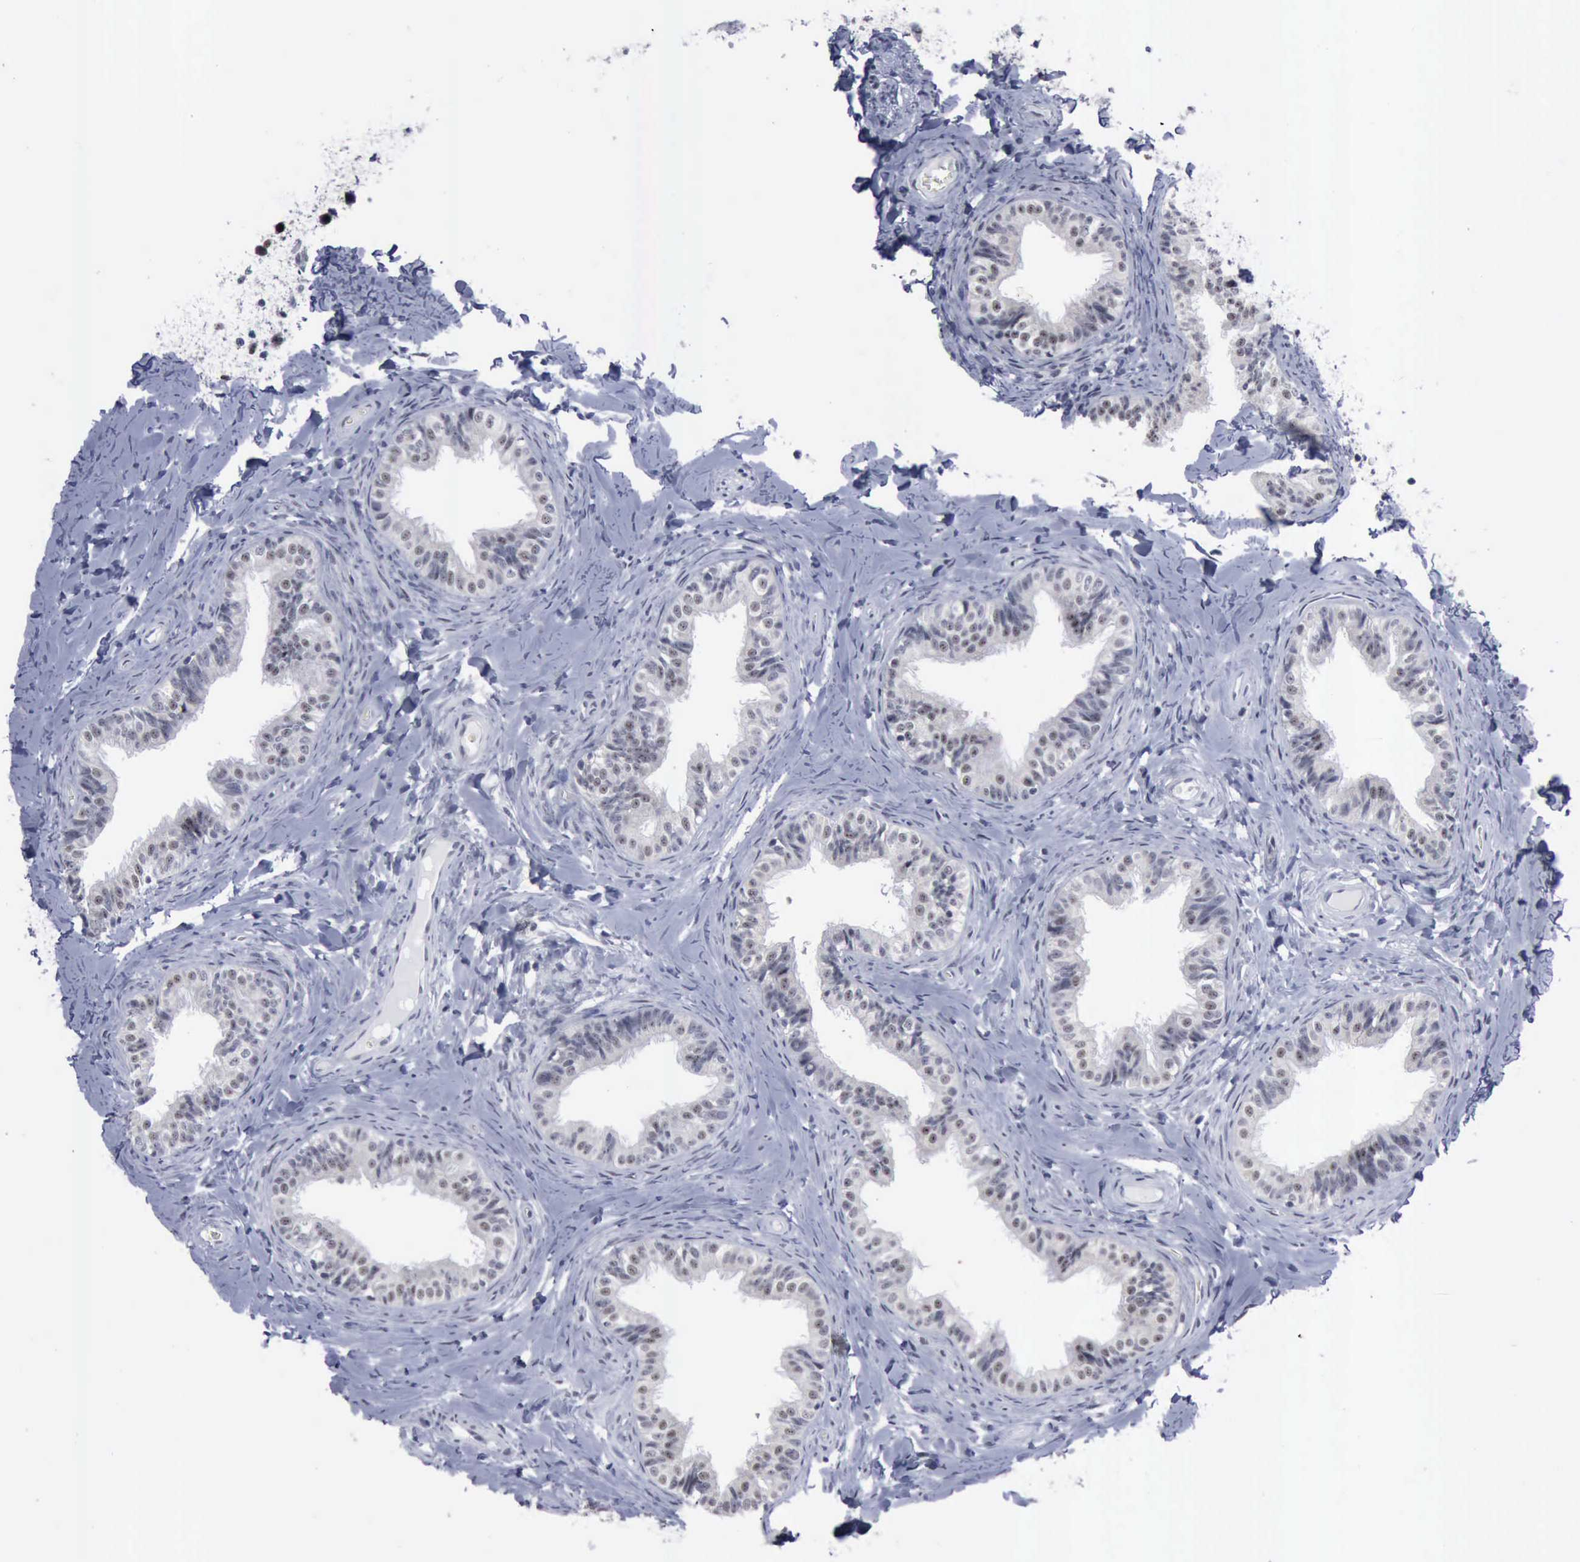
{"staining": {"intensity": "negative", "quantity": "none", "location": "none"}, "tissue": "epididymis", "cell_type": "Glandular cells", "image_type": "normal", "snomed": [{"axis": "morphology", "description": "Normal tissue, NOS"}, {"axis": "topography", "description": "Epididymis"}], "caption": "This is an IHC micrograph of unremarkable epididymis. There is no expression in glandular cells.", "gene": "BRD1", "patient": {"sex": "male", "age": 26}}